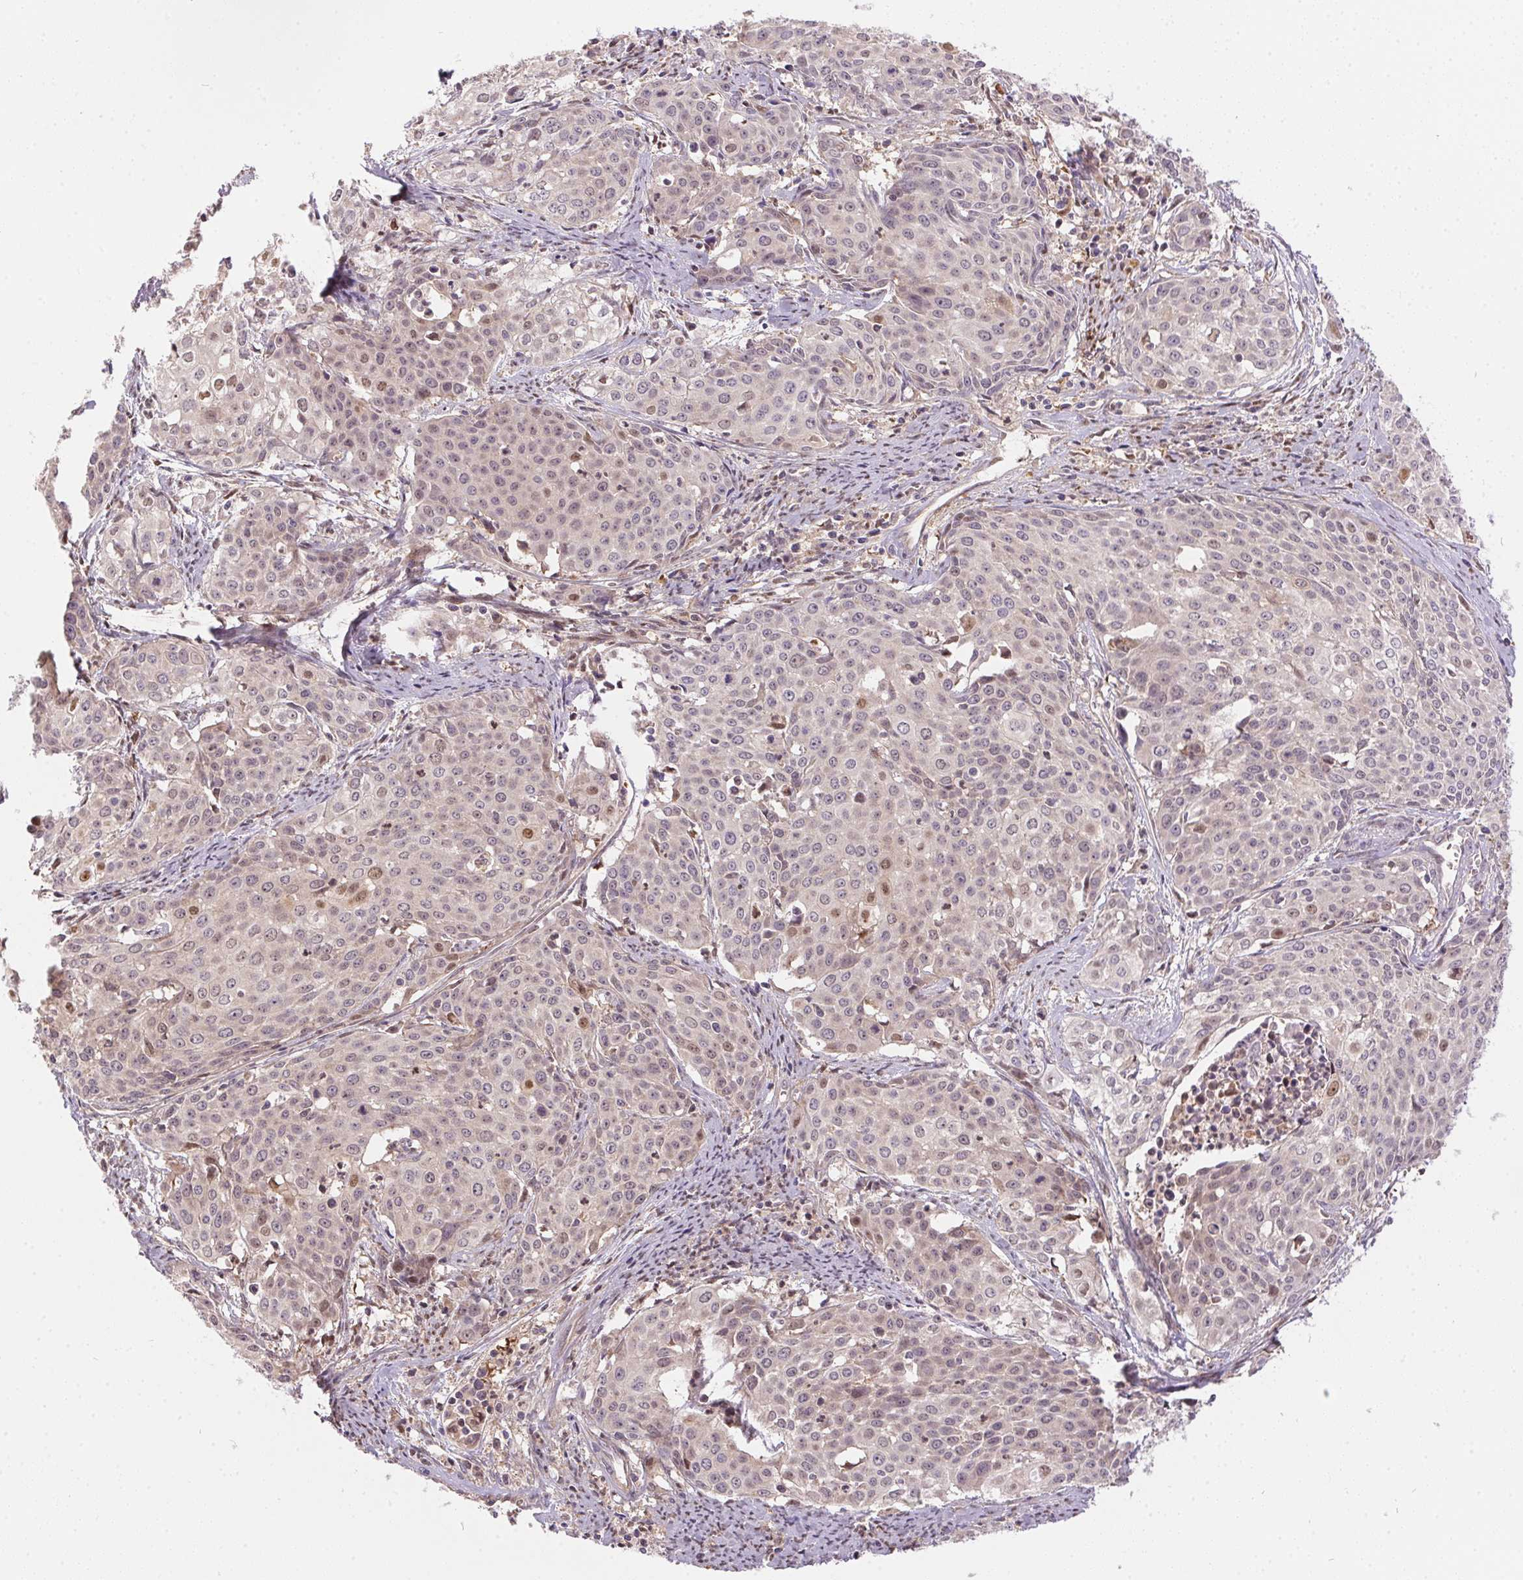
{"staining": {"intensity": "weak", "quantity": "<25%", "location": "nuclear"}, "tissue": "cervical cancer", "cell_type": "Tumor cells", "image_type": "cancer", "snomed": [{"axis": "morphology", "description": "Squamous cell carcinoma, NOS"}, {"axis": "topography", "description": "Cervix"}], "caption": "Tumor cells are negative for protein expression in human squamous cell carcinoma (cervical).", "gene": "NUDT16", "patient": {"sex": "female", "age": 39}}